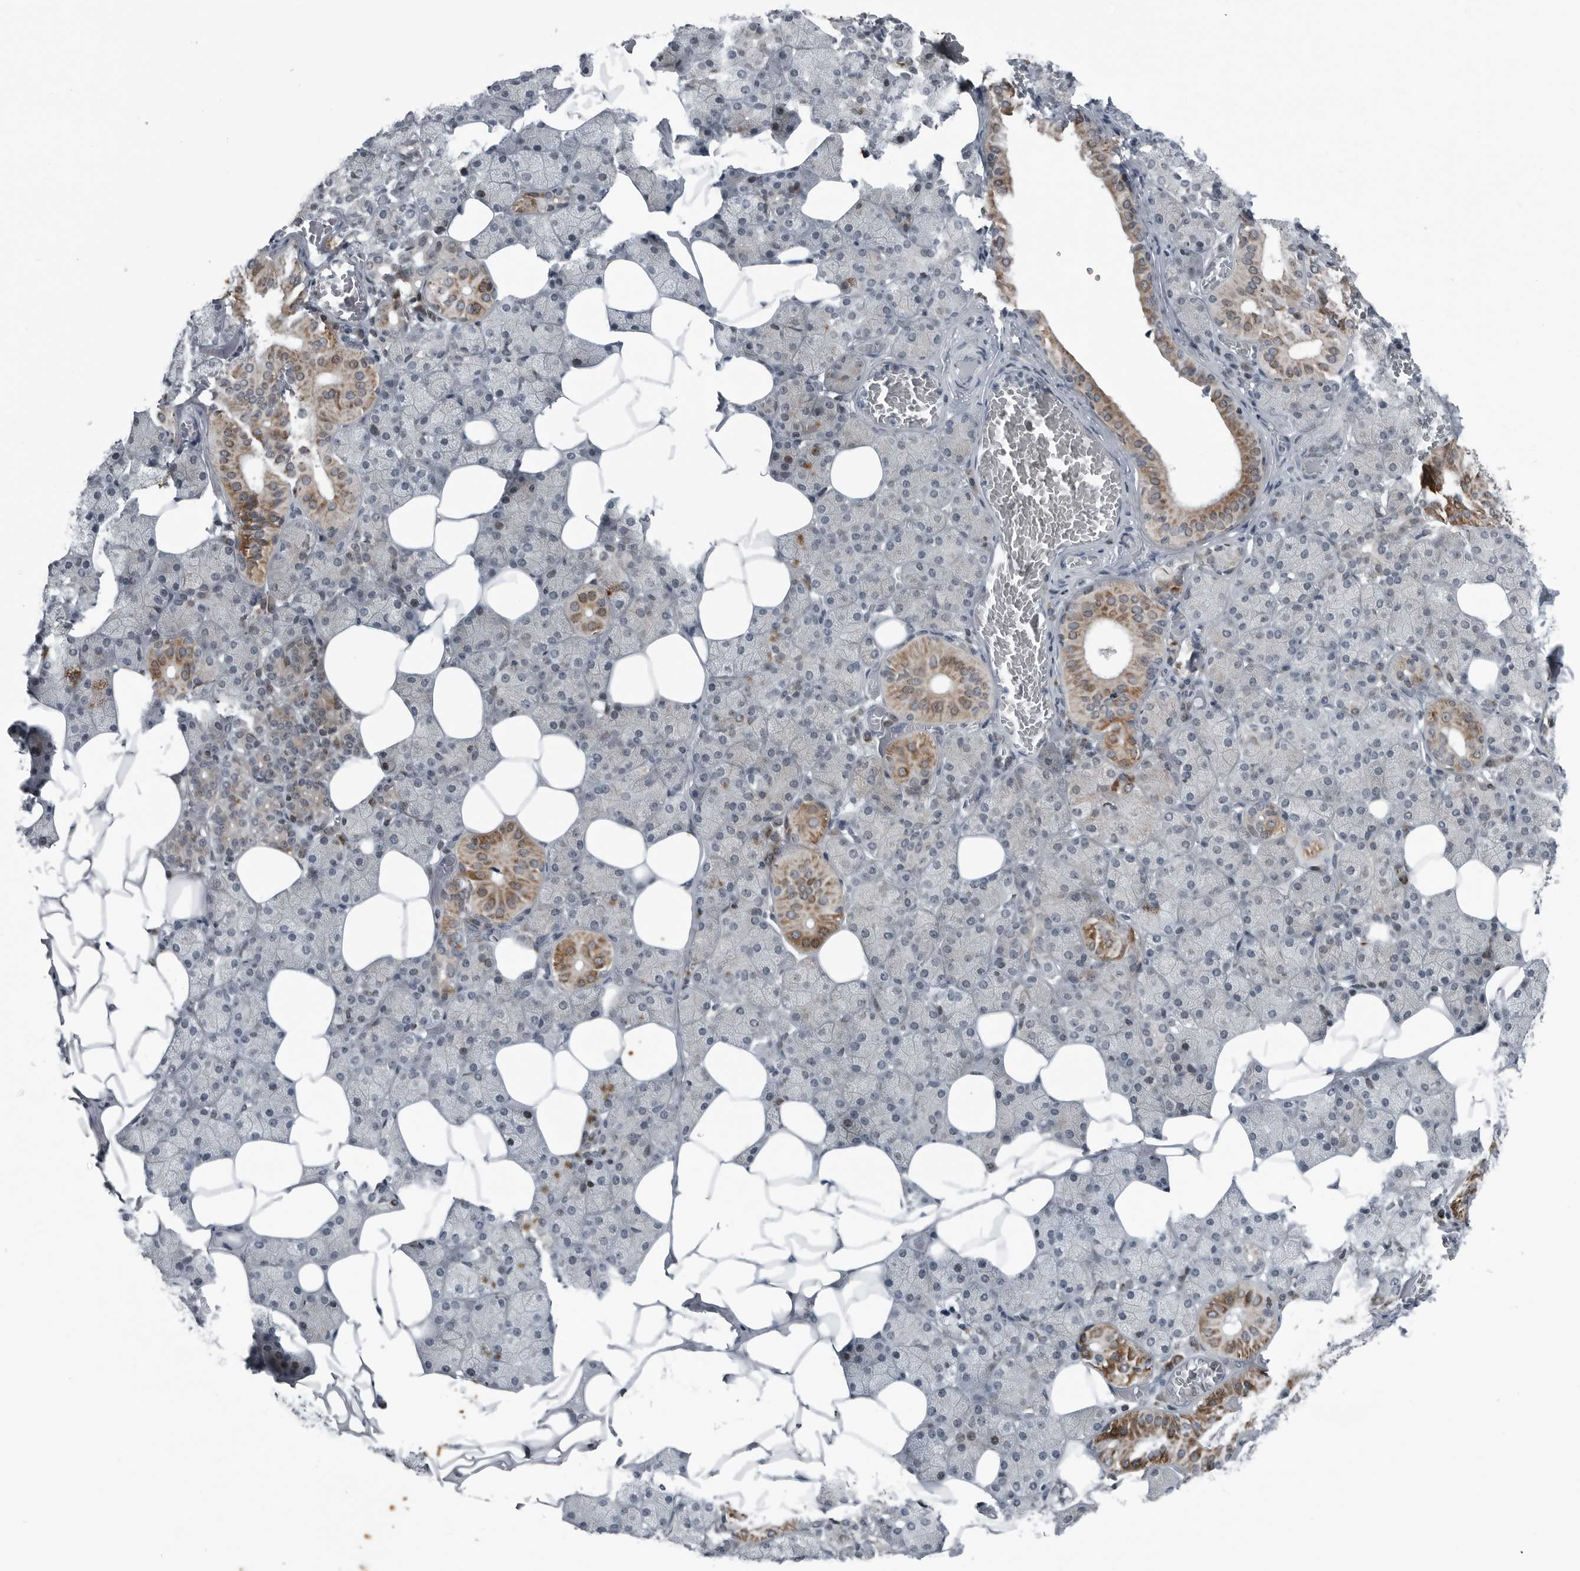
{"staining": {"intensity": "moderate", "quantity": "<25%", "location": "cytoplasmic/membranous"}, "tissue": "salivary gland", "cell_type": "Glandular cells", "image_type": "normal", "snomed": [{"axis": "morphology", "description": "Normal tissue, NOS"}, {"axis": "topography", "description": "Salivary gland"}], "caption": "The micrograph exhibits staining of normal salivary gland, revealing moderate cytoplasmic/membranous protein staining (brown color) within glandular cells.", "gene": "GAK", "patient": {"sex": "female", "age": 33}}